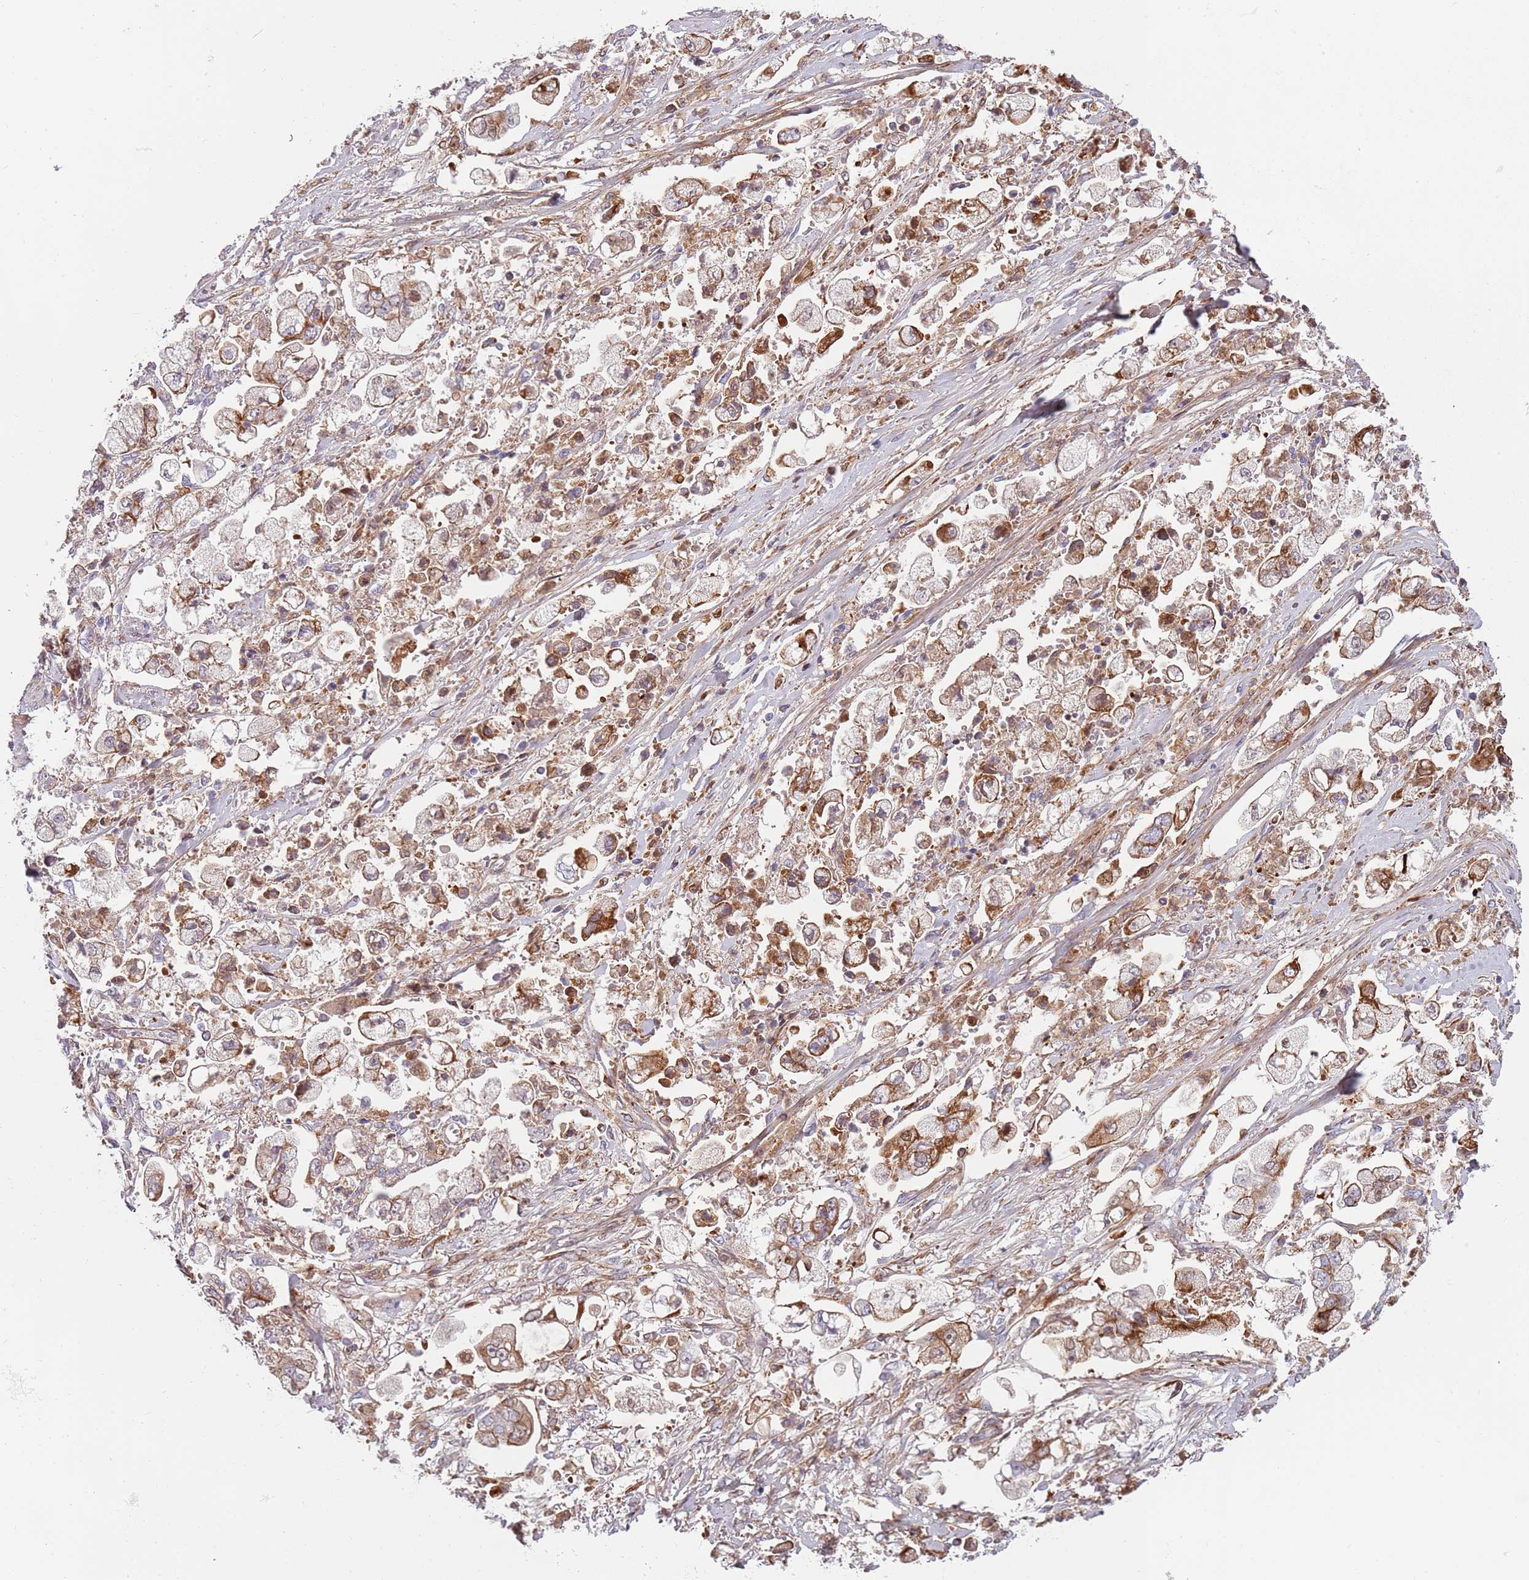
{"staining": {"intensity": "moderate", "quantity": ">75%", "location": "cytoplasmic/membranous"}, "tissue": "stomach cancer", "cell_type": "Tumor cells", "image_type": "cancer", "snomed": [{"axis": "morphology", "description": "Adenocarcinoma, NOS"}, {"axis": "topography", "description": "Stomach"}], "caption": "A brown stain shows moderate cytoplasmic/membranous expression of a protein in human adenocarcinoma (stomach) tumor cells. The staining was performed using DAB, with brown indicating positive protein expression. Nuclei are stained blue with hematoxylin.", "gene": "NADK", "patient": {"sex": "male", "age": 62}}